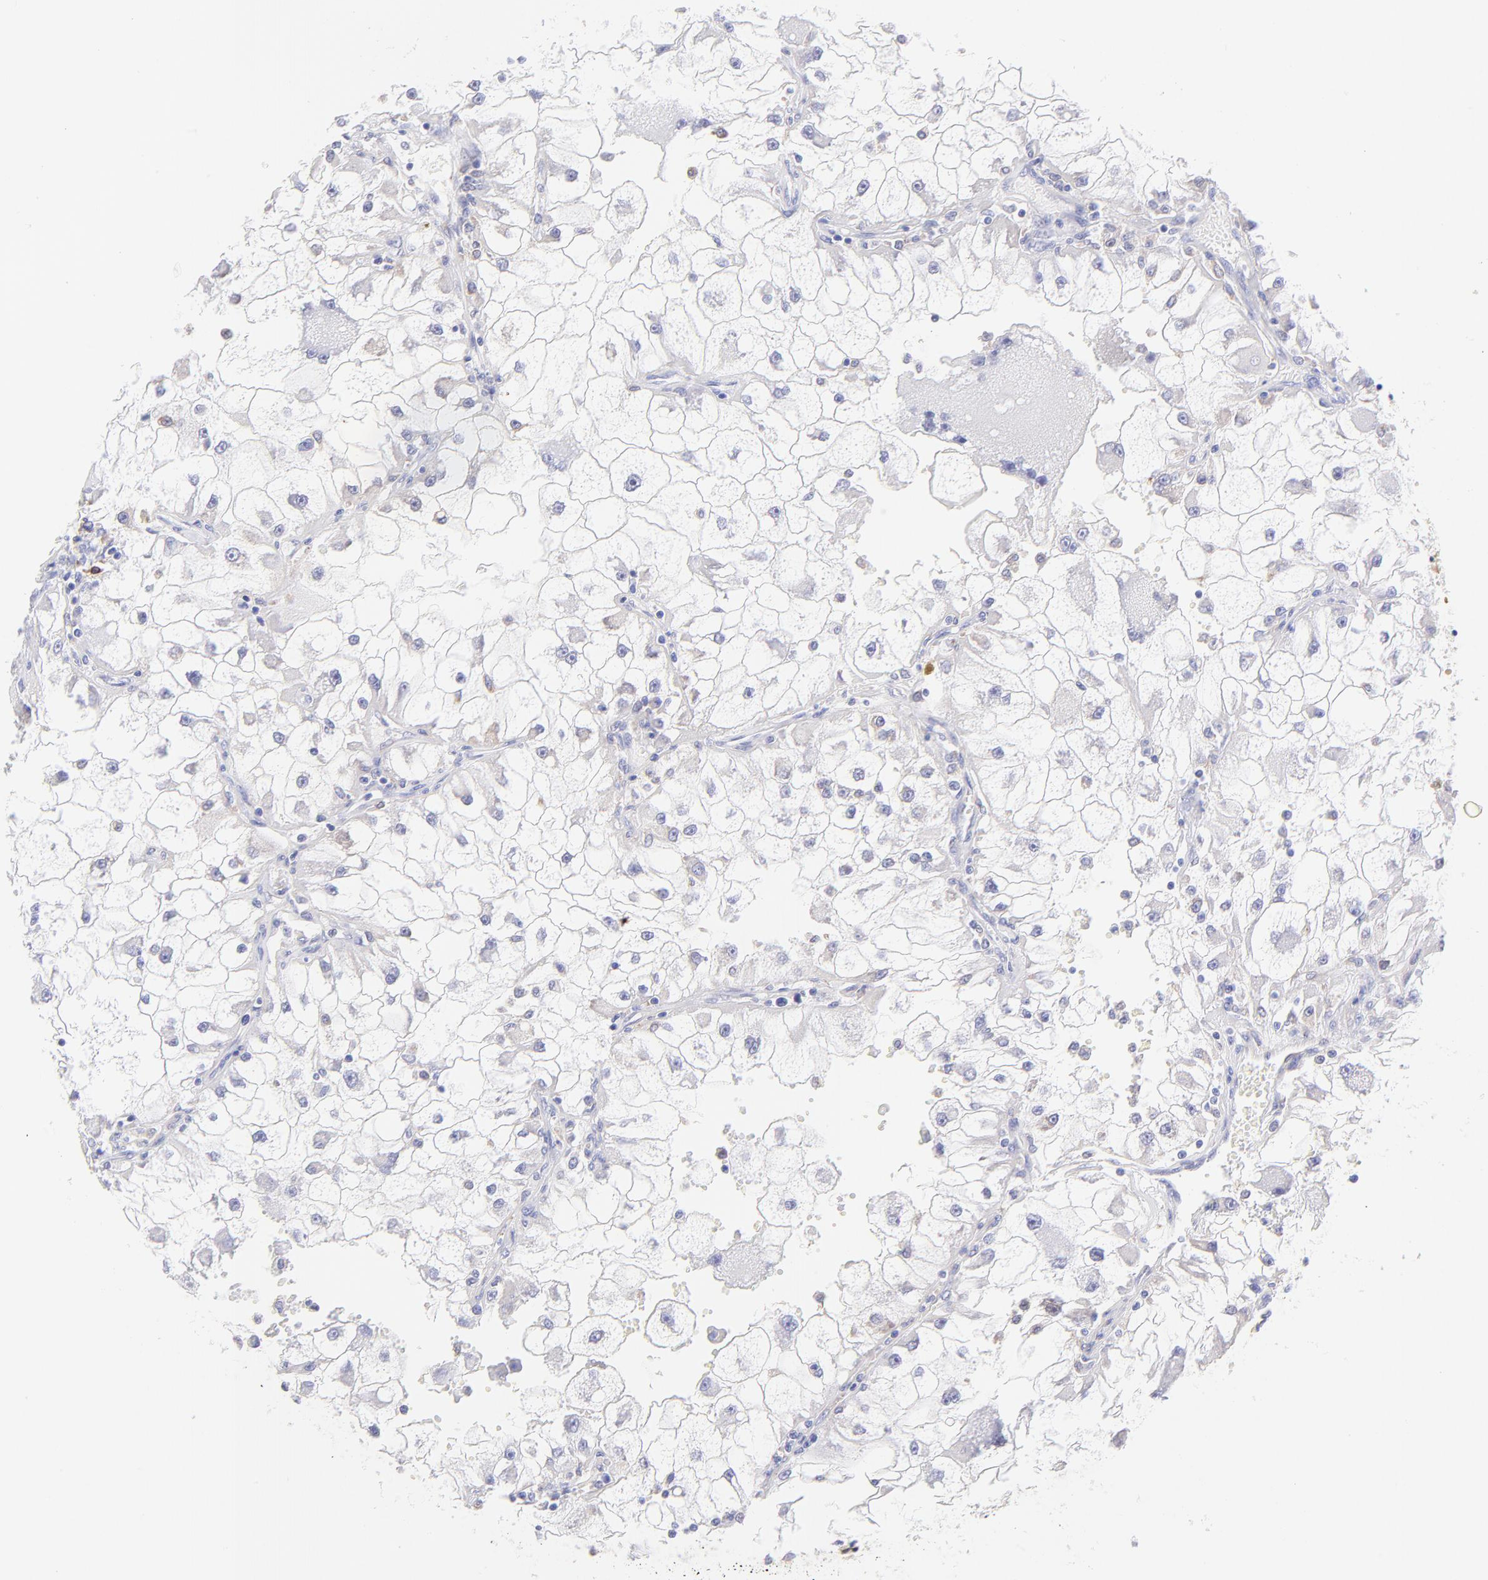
{"staining": {"intensity": "negative", "quantity": "none", "location": "none"}, "tissue": "renal cancer", "cell_type": "Tumor cells", "image_type": "cancer", "snomed": [{"axis": "morphology", "description": "Adenocarcinoma, NOS"}, {"axis": "topography", "description": "Kidney"}], "caption": "Image shows no significant protein expression in tumor cells of renal cancer.", "gene": "IRAG2", "patient": {"sex": "female", "age": 73}}